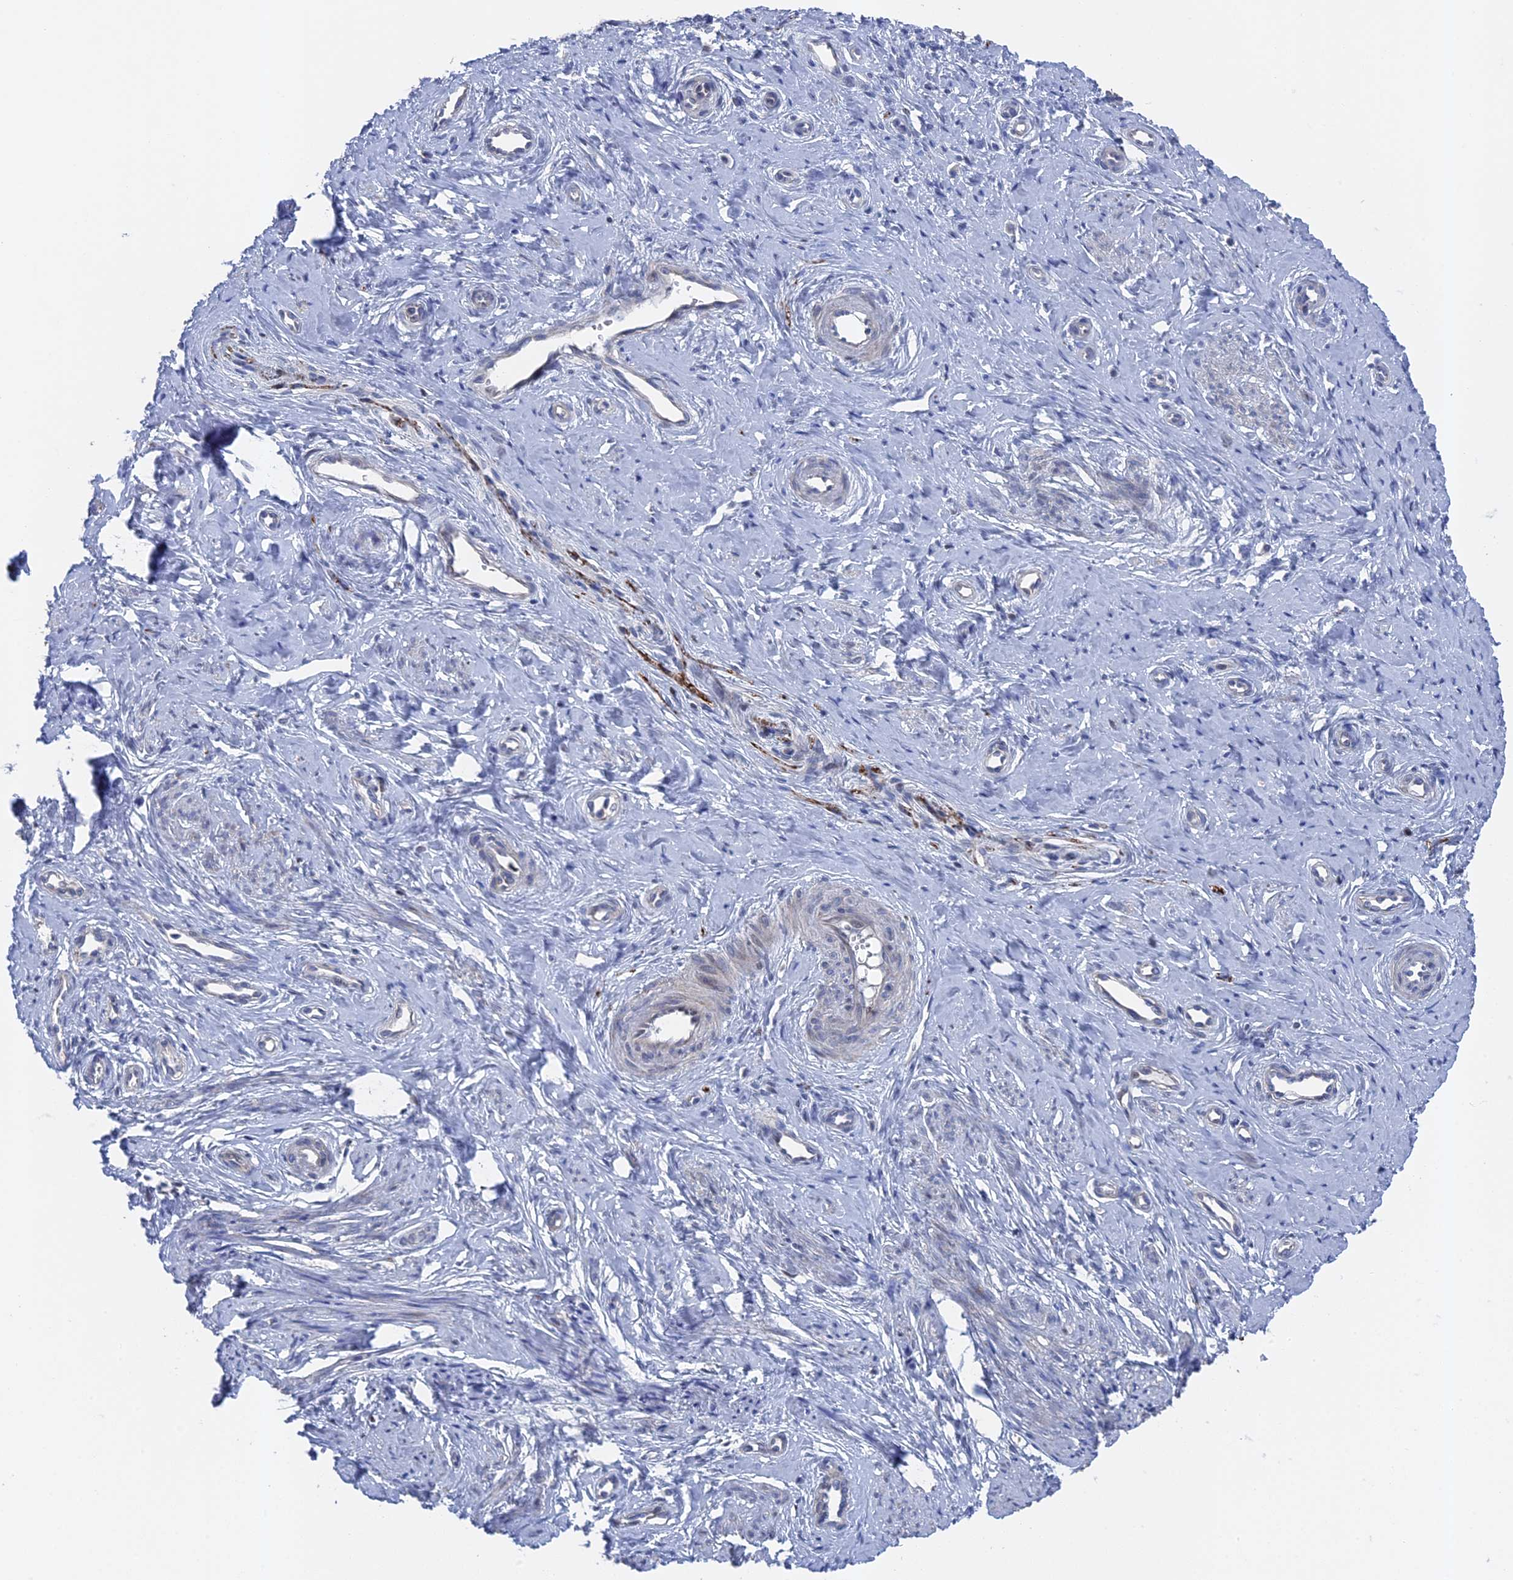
{"staining": {"intensity": "weak", "quantity": "<25%", "location": "cytoplasmic/membranous"}, "tissue": "cervix", "cell_type": "Glandular cells", "image_type": "normal", "snomed": [{"axis": "morphology", "description": "Normal tissue, NOS"}, {"axis": "topography", "description": "Cervix"}], "caption": "Immunohistochemistry (IHC) histopathology image of normal cervix stained for a protein (brown), which exhibits no expression in glandular cells.", "gene": "TMEM161A", "patient": {"sex": "female", "age": 36}}